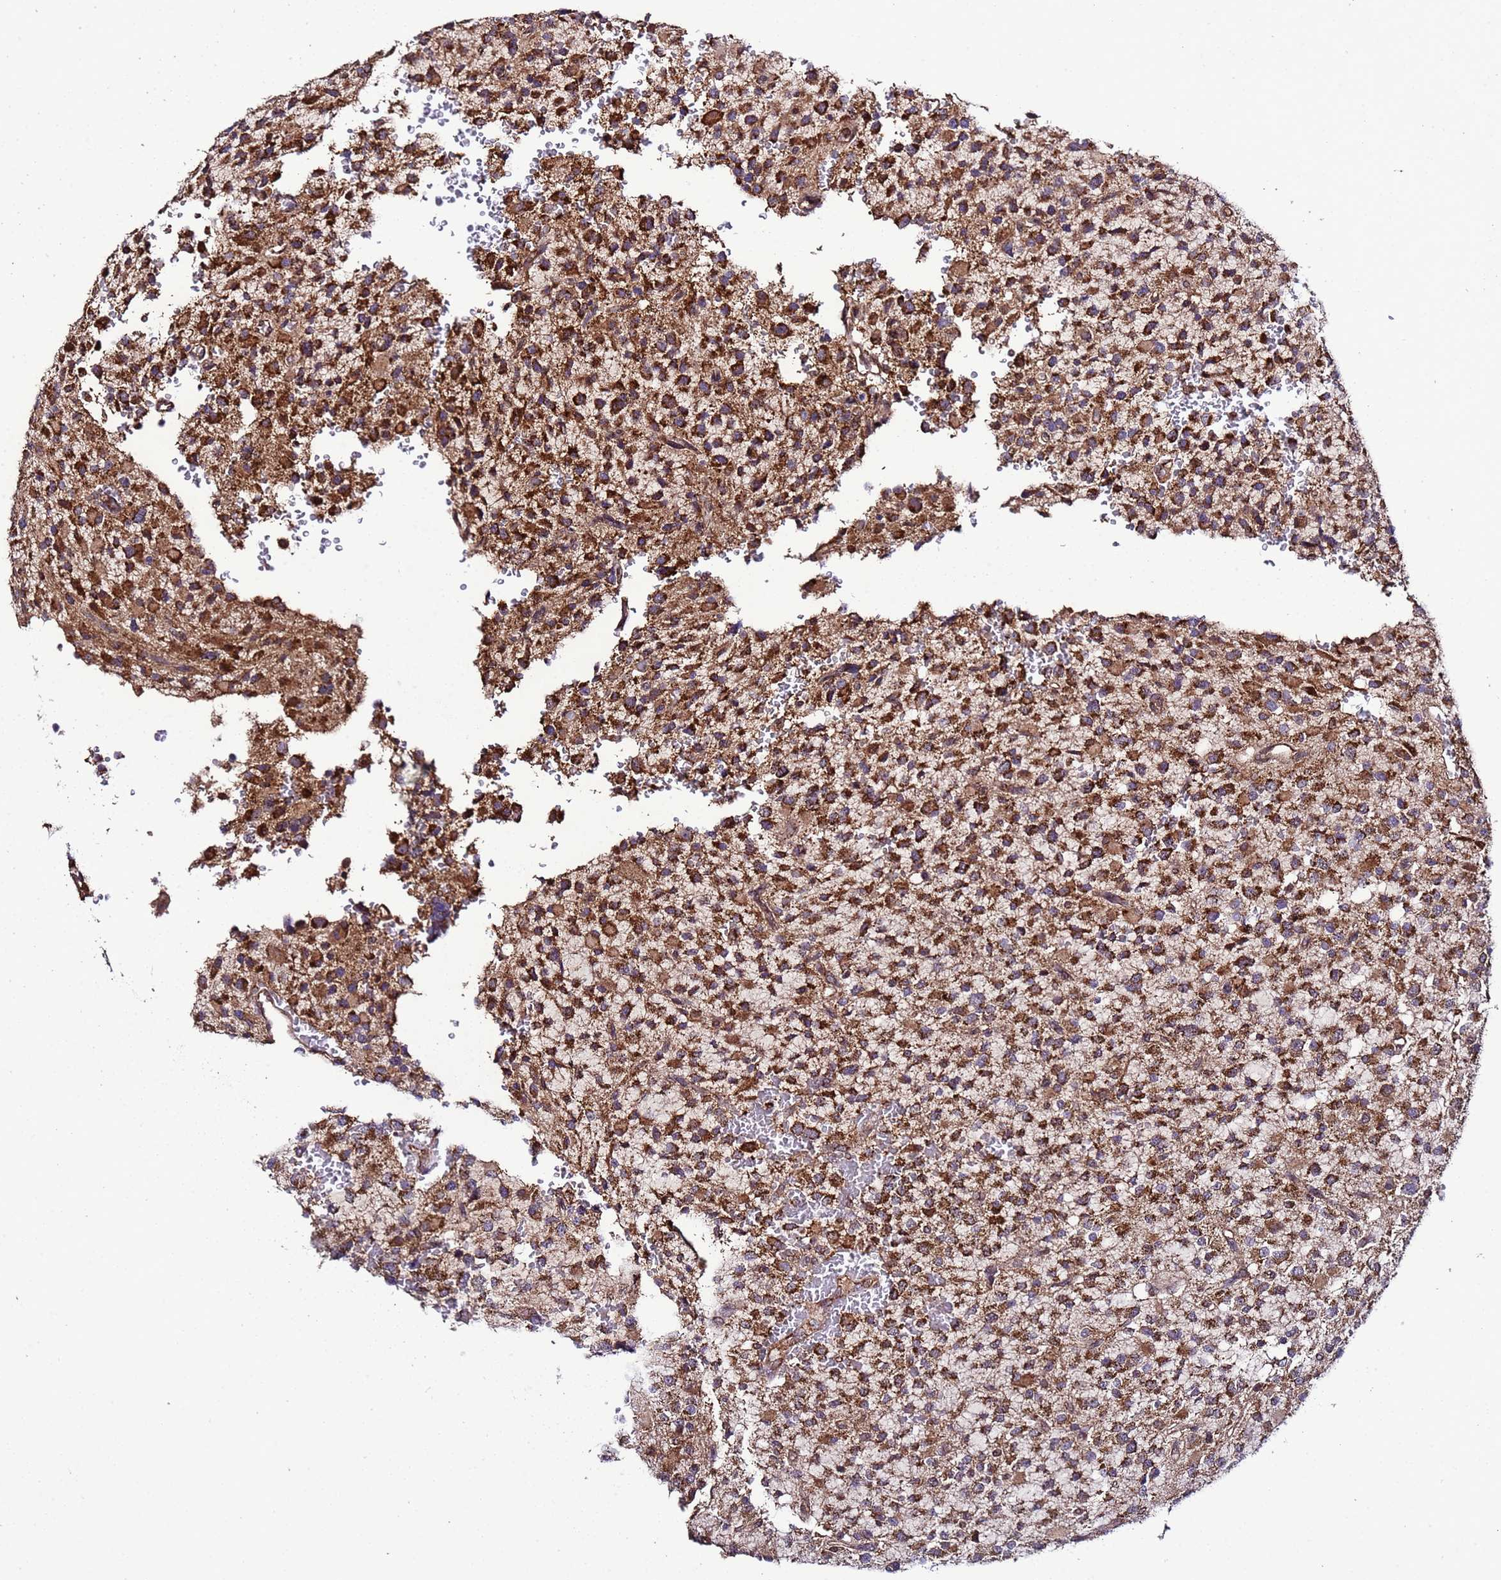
{"staining": {"intensity": "strong", "quantity": ">75%", "location": "cytoplasmic/membranous"}, "tissue": "glioma", "cell_type": "Tumor cells", "image_type": "cancer", "snomed": [{"axis": "morphology", "description": "Glioma, malignant, High grade"}, {"axis": "topography", "description": "Brain"}], "caption": "A brown stain highlights strong cytoplasmic/membranous staining of a protein in malignant glioma (high-grade) tumor cells.", "gene": "HSPBAP1", "patient": {"sex": "male", "age": 34}}